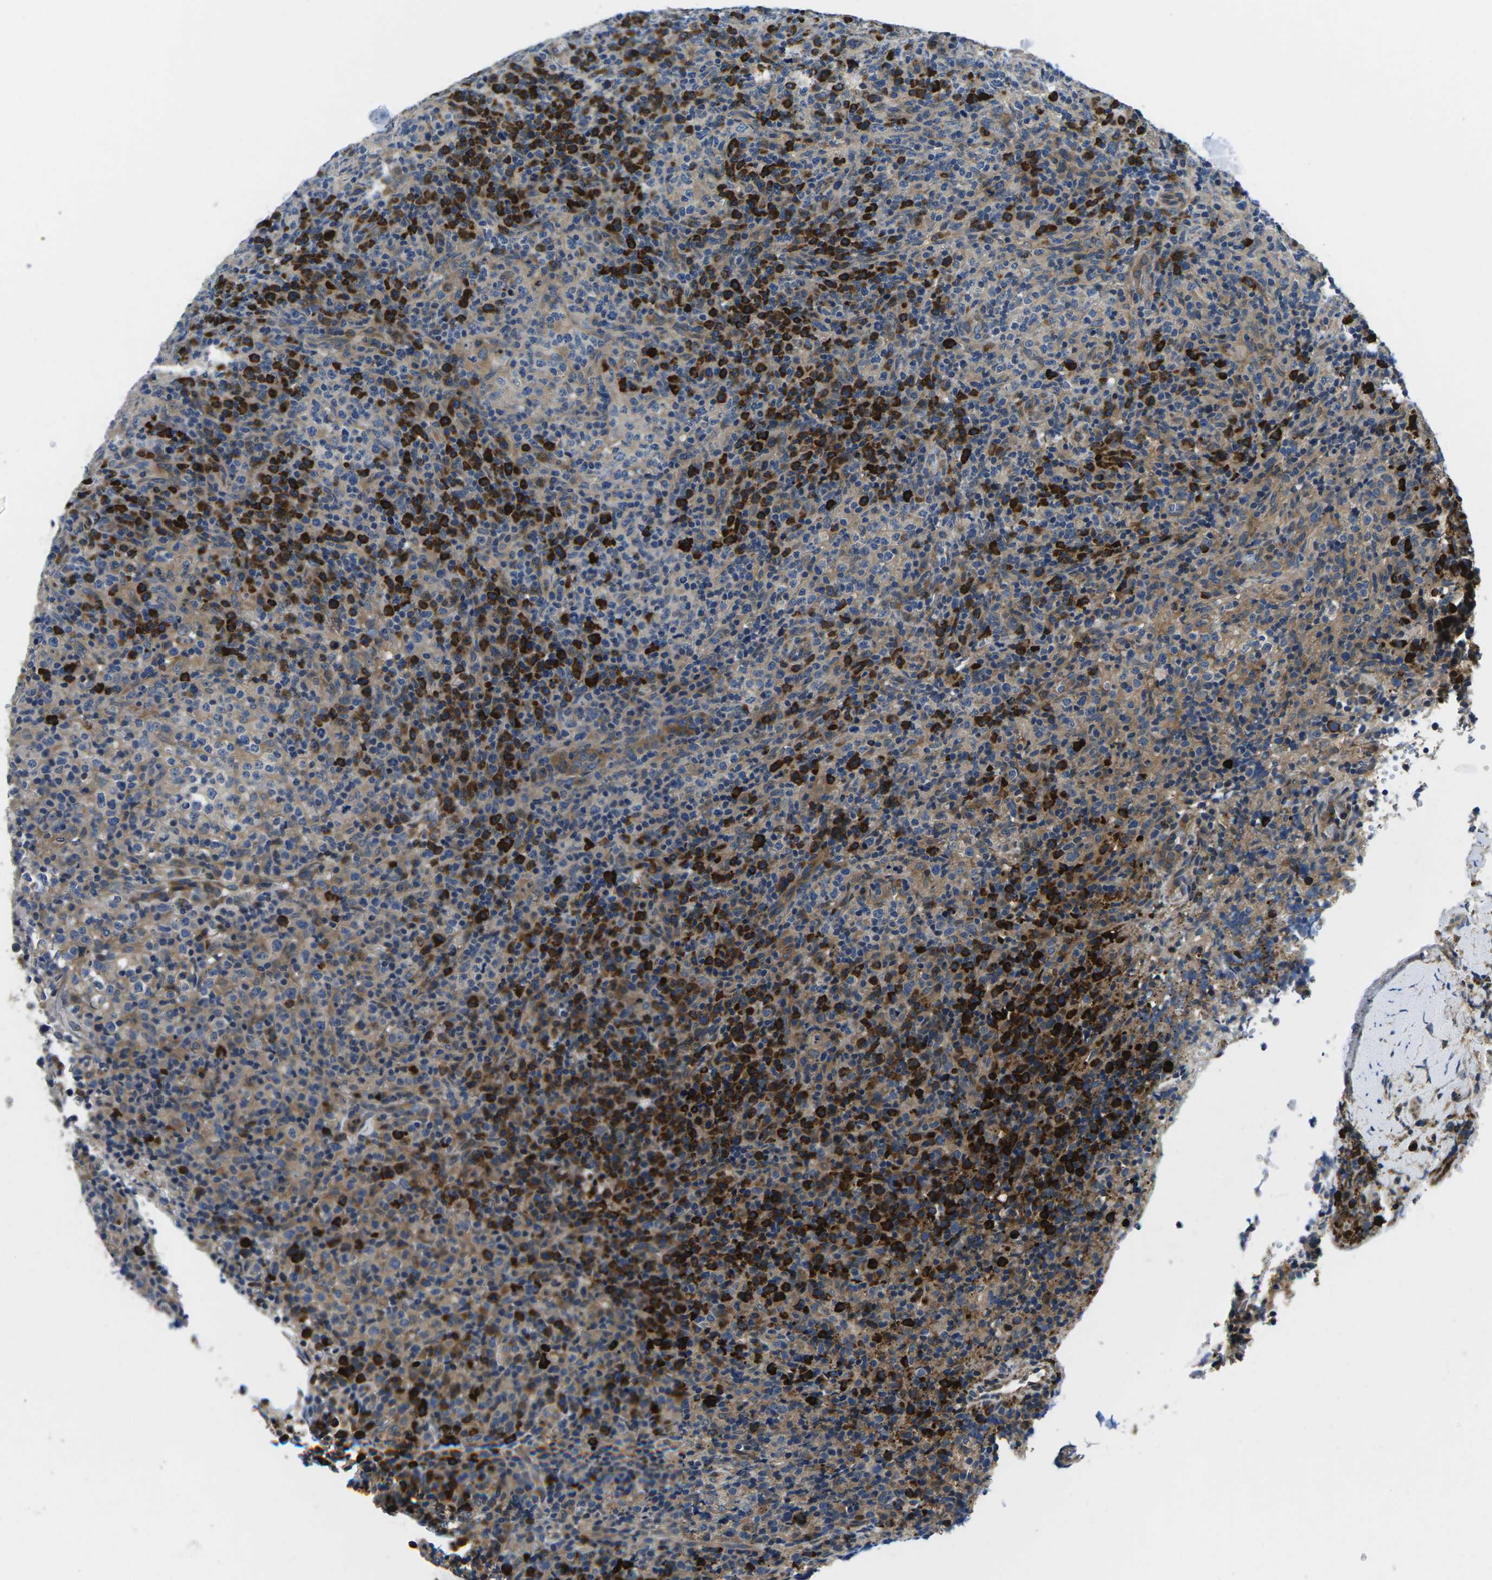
{"staining": {"intensity": "weak", "quantity": "25%-75%", "location": "cytoplasmic/membranous"}, "tissue": "lymphoma", "cell_type": "Tumor cells", "image_type": "cancer", "snomed": [{"axis": "morphology", "description": "Malignant lymphoma, non-Hodgkin's type, High grade"}, {"axis": "topography", "description": "Lymph node"}], "caption": "An image of human high-grade malignant lymphoma, non-Hodgkin's type stained for a protein exhibits weak cytoplasmic/membranous brown staining in tumor cells. Using DAB (brown) and hematoxylin (blue) stains, captured at high magnification using brightfield microscopy.", "gene": "PLCE1", "patient": {"sex": "female", "age": 76}}